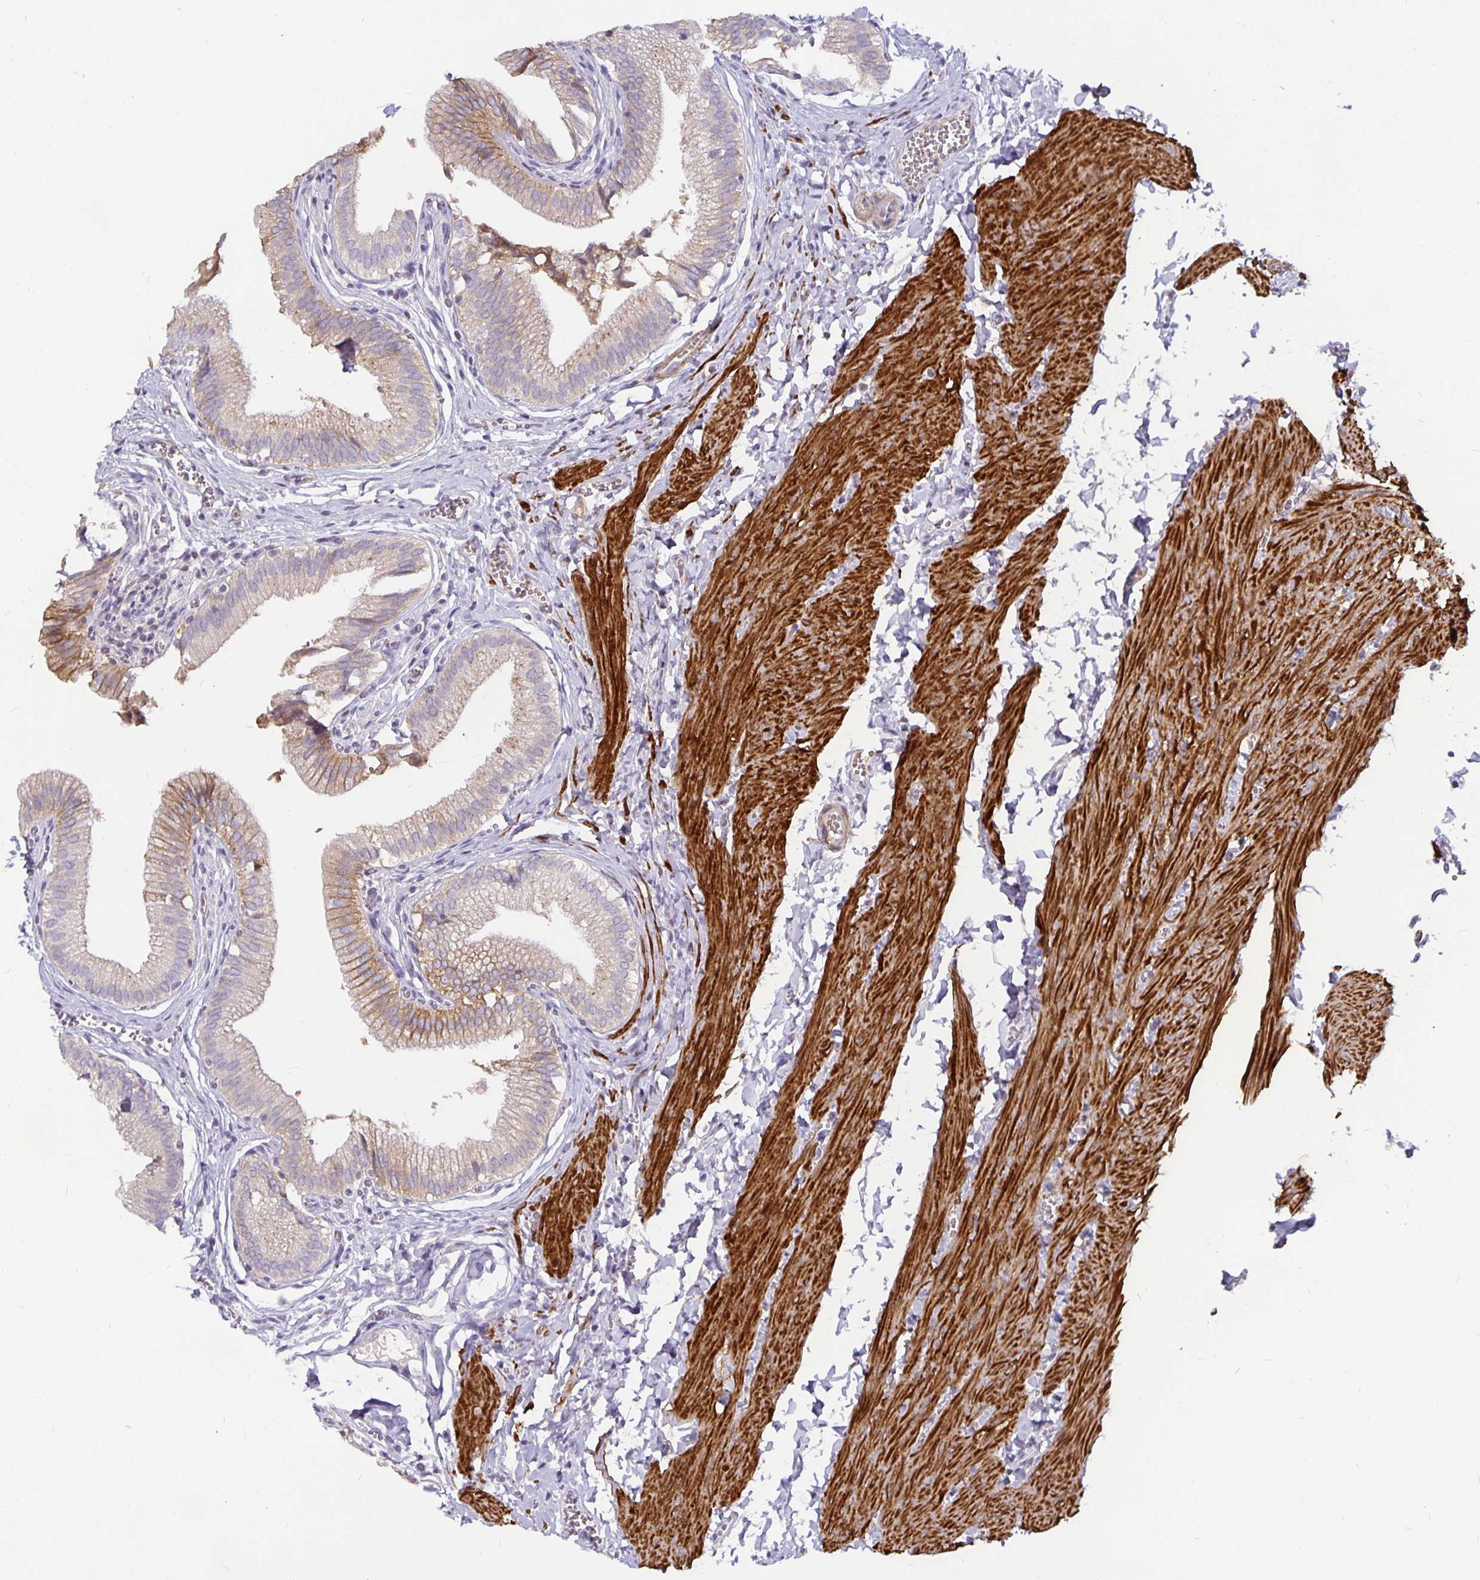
{"staining": {"intensity": "moderate", "quantity": "<25%", "location": "cytoplasmic/membranous"}, "tissue": "gallbladder", "cell_type": "Glandular cells", "image_type": "normal", "snomed": [{"axis": "morphology", "description": "Normal tissue, NOS"}, {"axis": "topography", "description": "Gallbladder"}, {"axis": "topography", "description": "Peripheral nerve tissue"}], "caption": "This image demonstrates immunohistochemistry (IHC) staining of benign gallbladder, with low moderate cytoplasmic/membranous positivity in approximately <25% of glandular cells.", "gene": "CA12", "patient": {"sex": "male", "age": 17}}